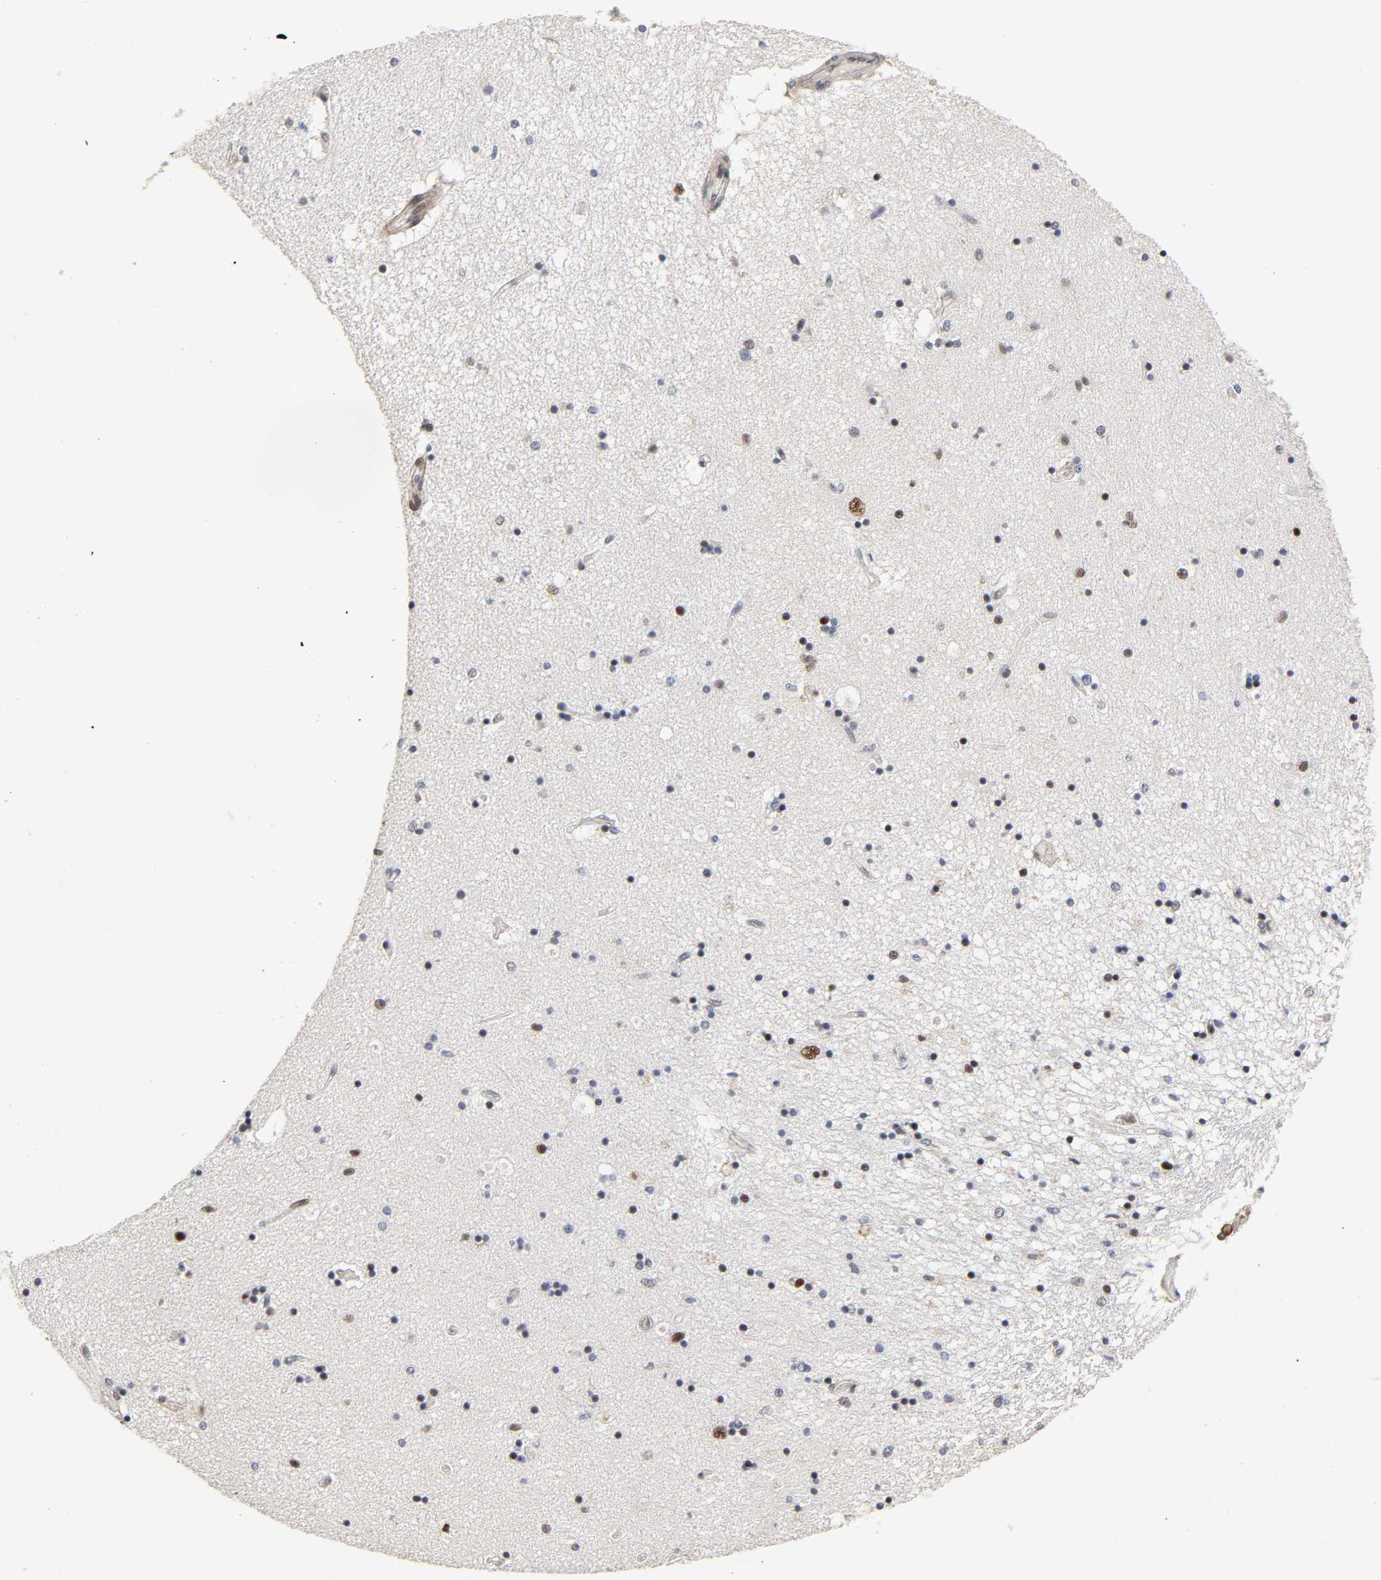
{"staining": {"intensity": "negative", "quantity": "none", "location": "none"}, "tissue": "hippocampus", "cell_type": "Glial cells", "image_type": "normal", "snomed": [{"axis": "morphology", "description": "Normal tissue, NOS"}, {"axis": "topography", "description": "Hippocampus"}], "caption": "The micrograph demonstrates no significant positivity in glial cells of hippocampus. (Brightfield microscopy of DAB immunohistochemistry (IHC) at high magnification).", "gene": "STK38", "patient": {"sex": "female", "age": 54}}